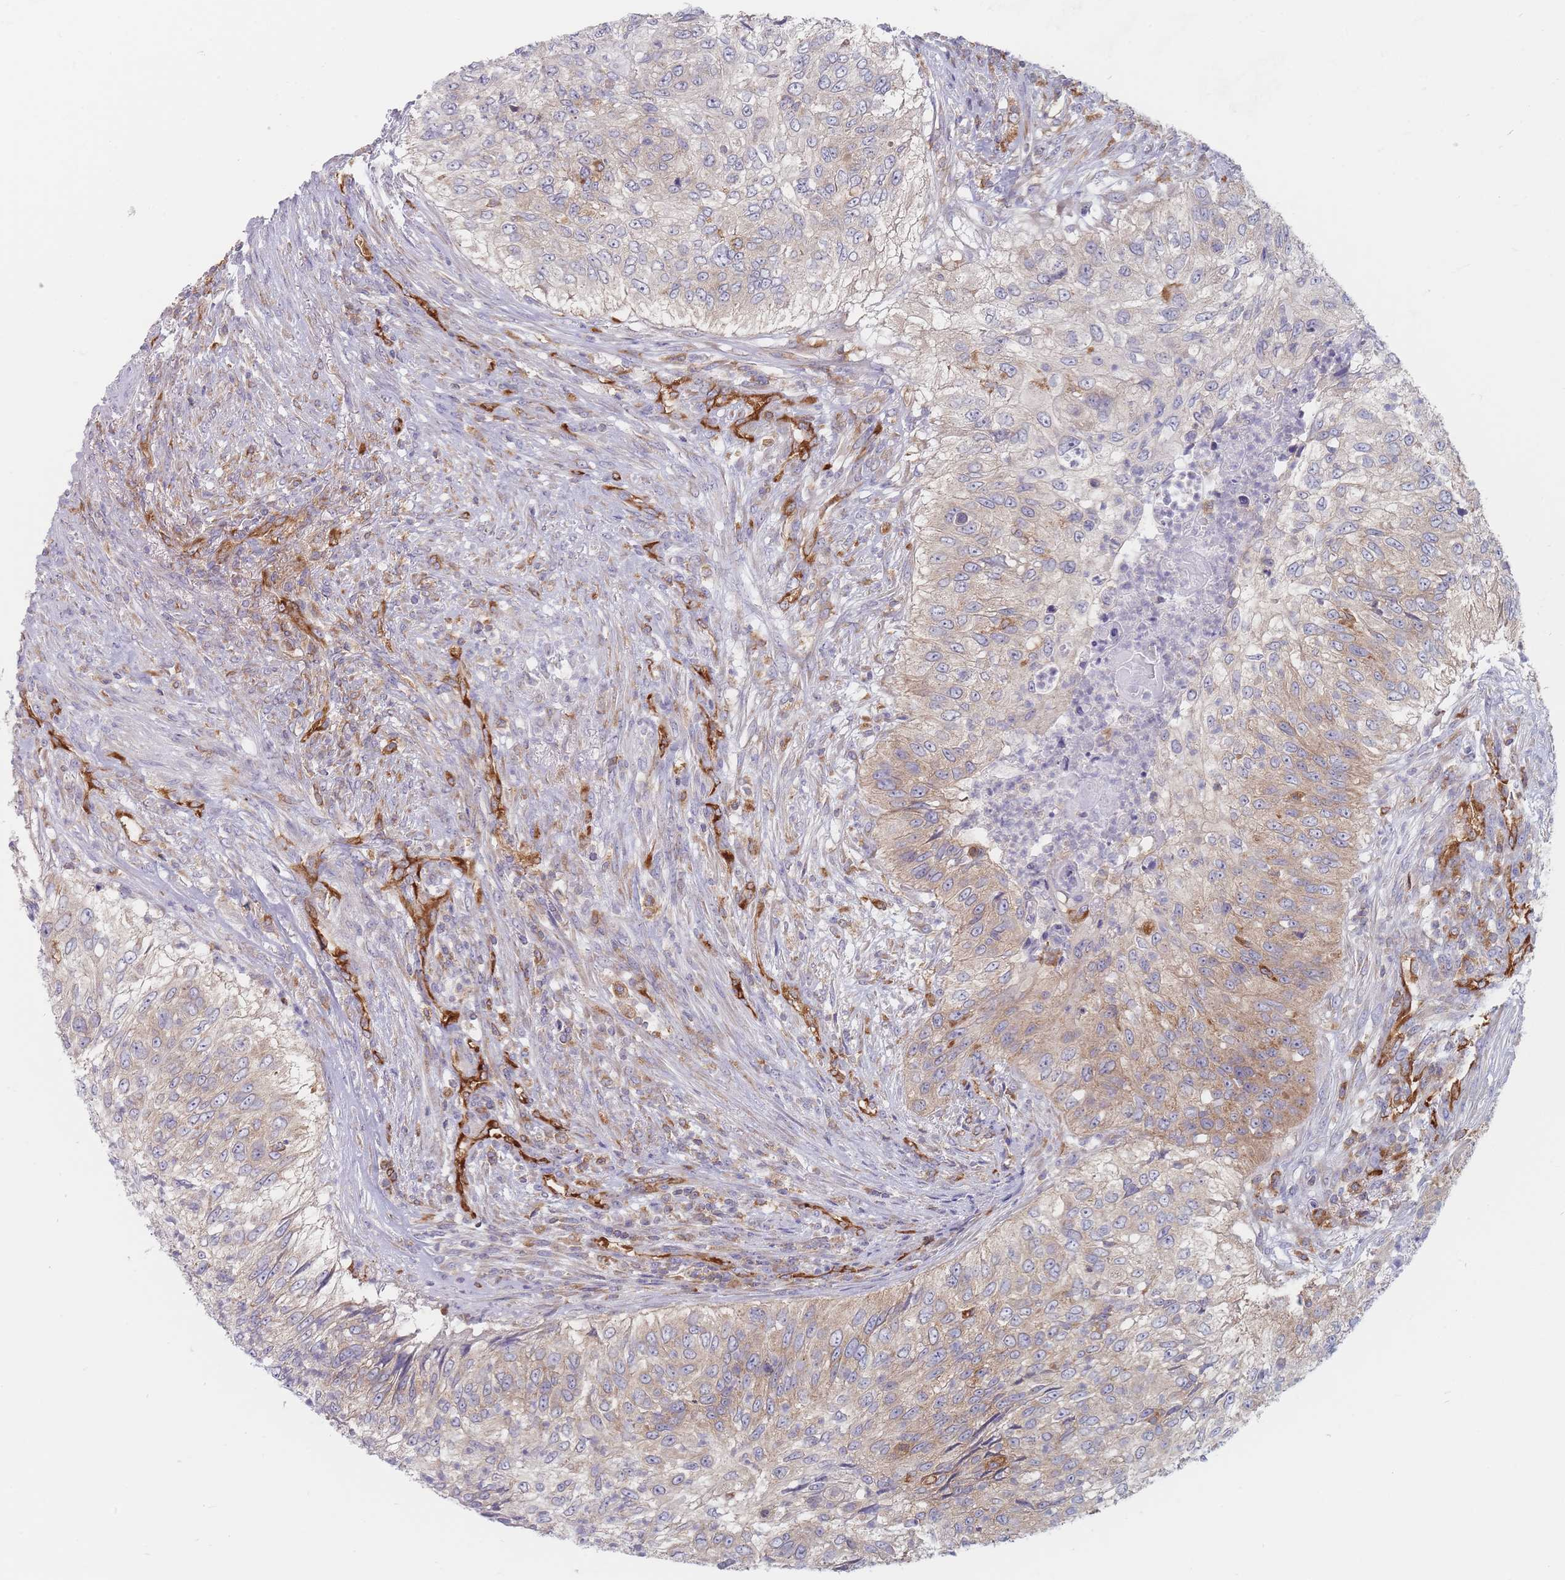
{"staining": {"intensity": "weak", "quantity": "<25%", "location": "cytoplasmic/membranous"}, "tissue": "urothelial cancer", "cell_type": "Tumor cells", "image_type": "cancer", "snomed": [{"axis": "morphology", "description": "Urothelial carcinoma, High grade"}, {"axis": "topography", "description": "Urinary bladder"}], "caption": "Human urothelial carcinoma (high-grade) stained for a protein using immunohistochemistry (IHC) shows no positivity in tumor cells.", "gene": "MAP1S", "patient": {"sex": "female", "age": 60}}